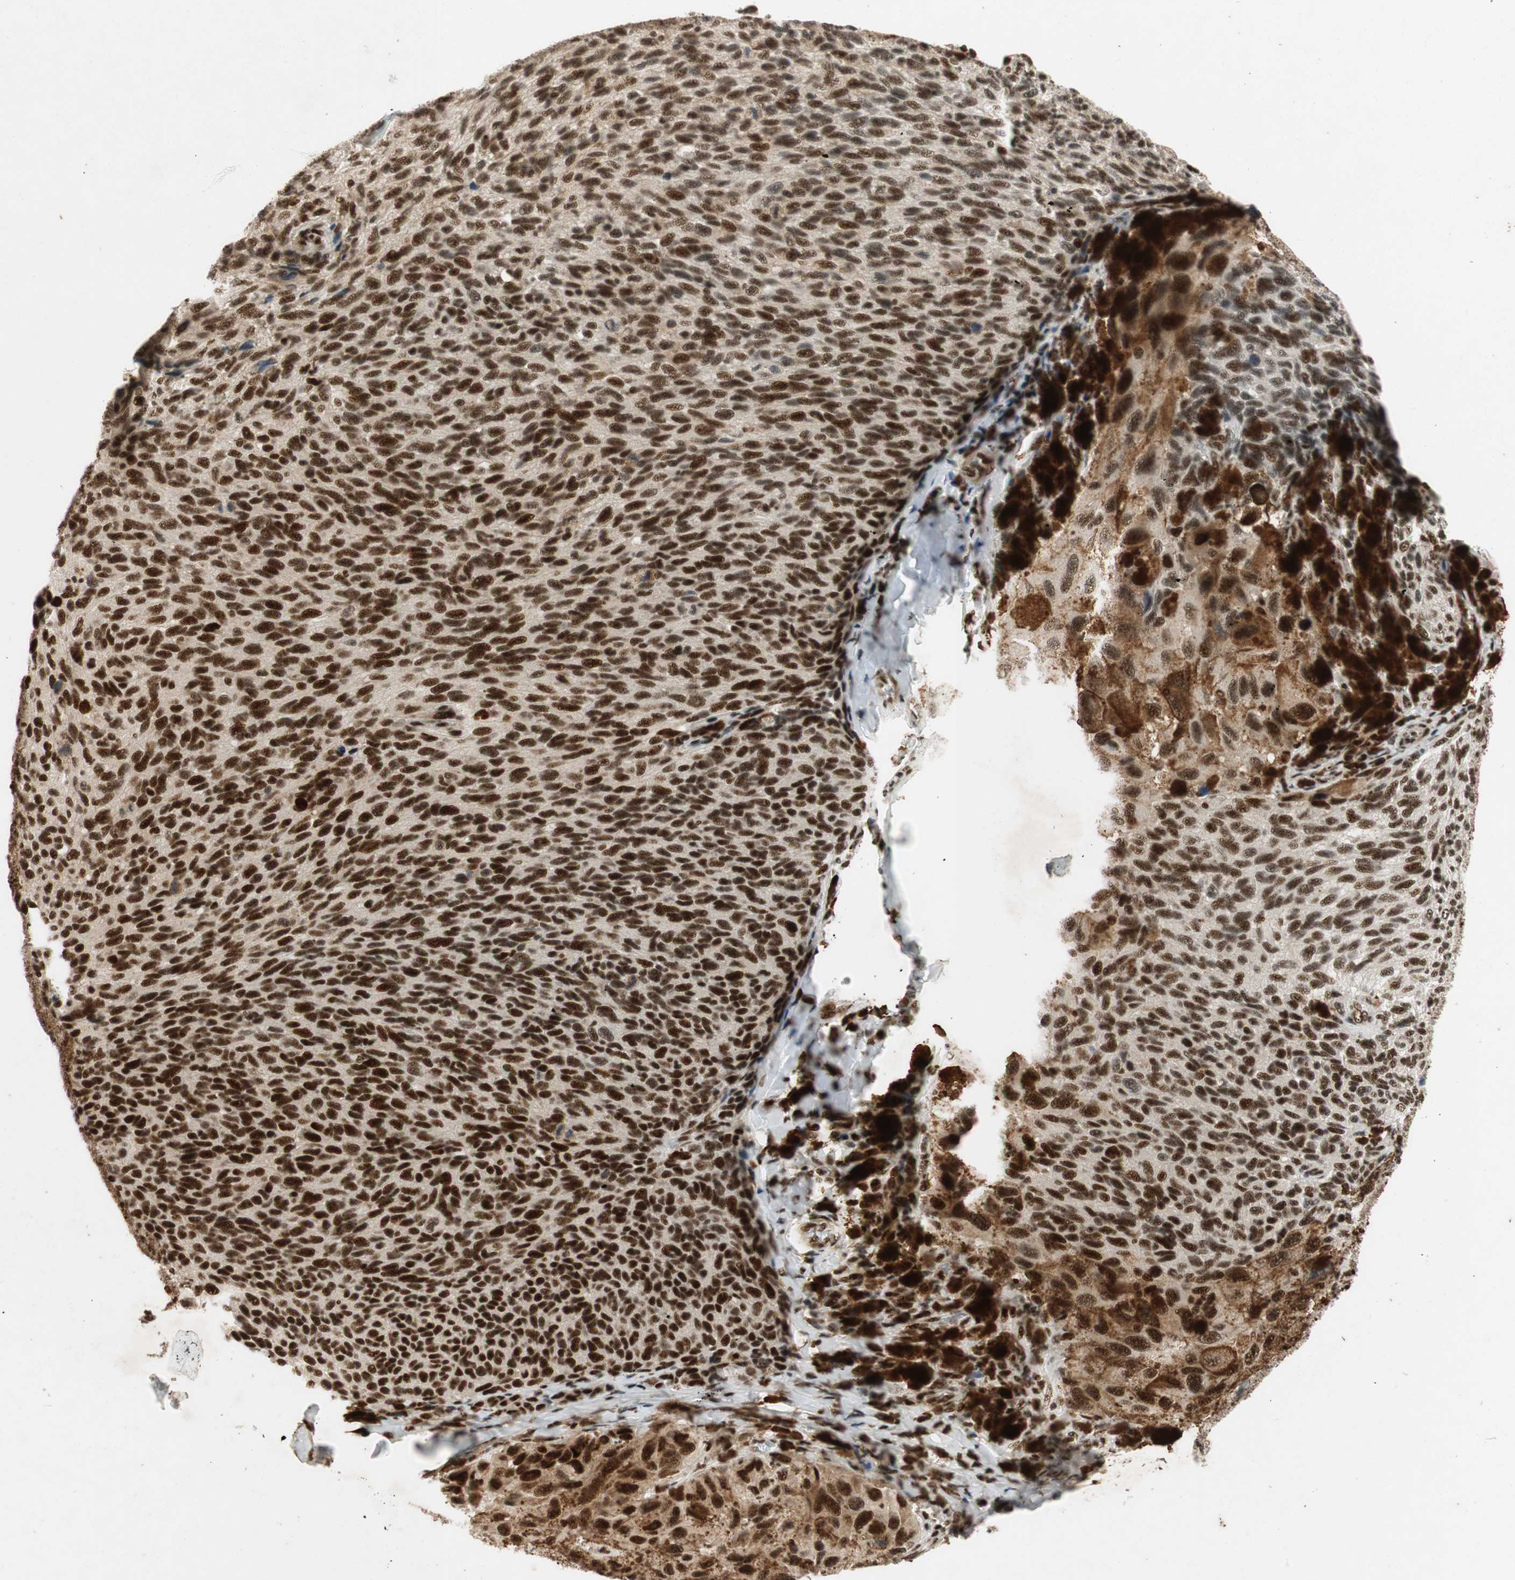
{"staining": {"intensity": "strong", "quantity": ">75%", "location": "nuclear"}, "tissue": "melanoma", "cell_type": "Tumor cells", "image_type": "cancer", "snomed": [{"axis": "morphology", "description": "Malignant melanoma, NOS"}, {"axis": "topography", "description": "Skin"}], "caption": "Brown immunohistochemical staining in melanoma displays strong nuclear staining in approximately >75% of tumor cells.", "gene": "NCBP3", "patient": {"sex": "female", "age": 73}}